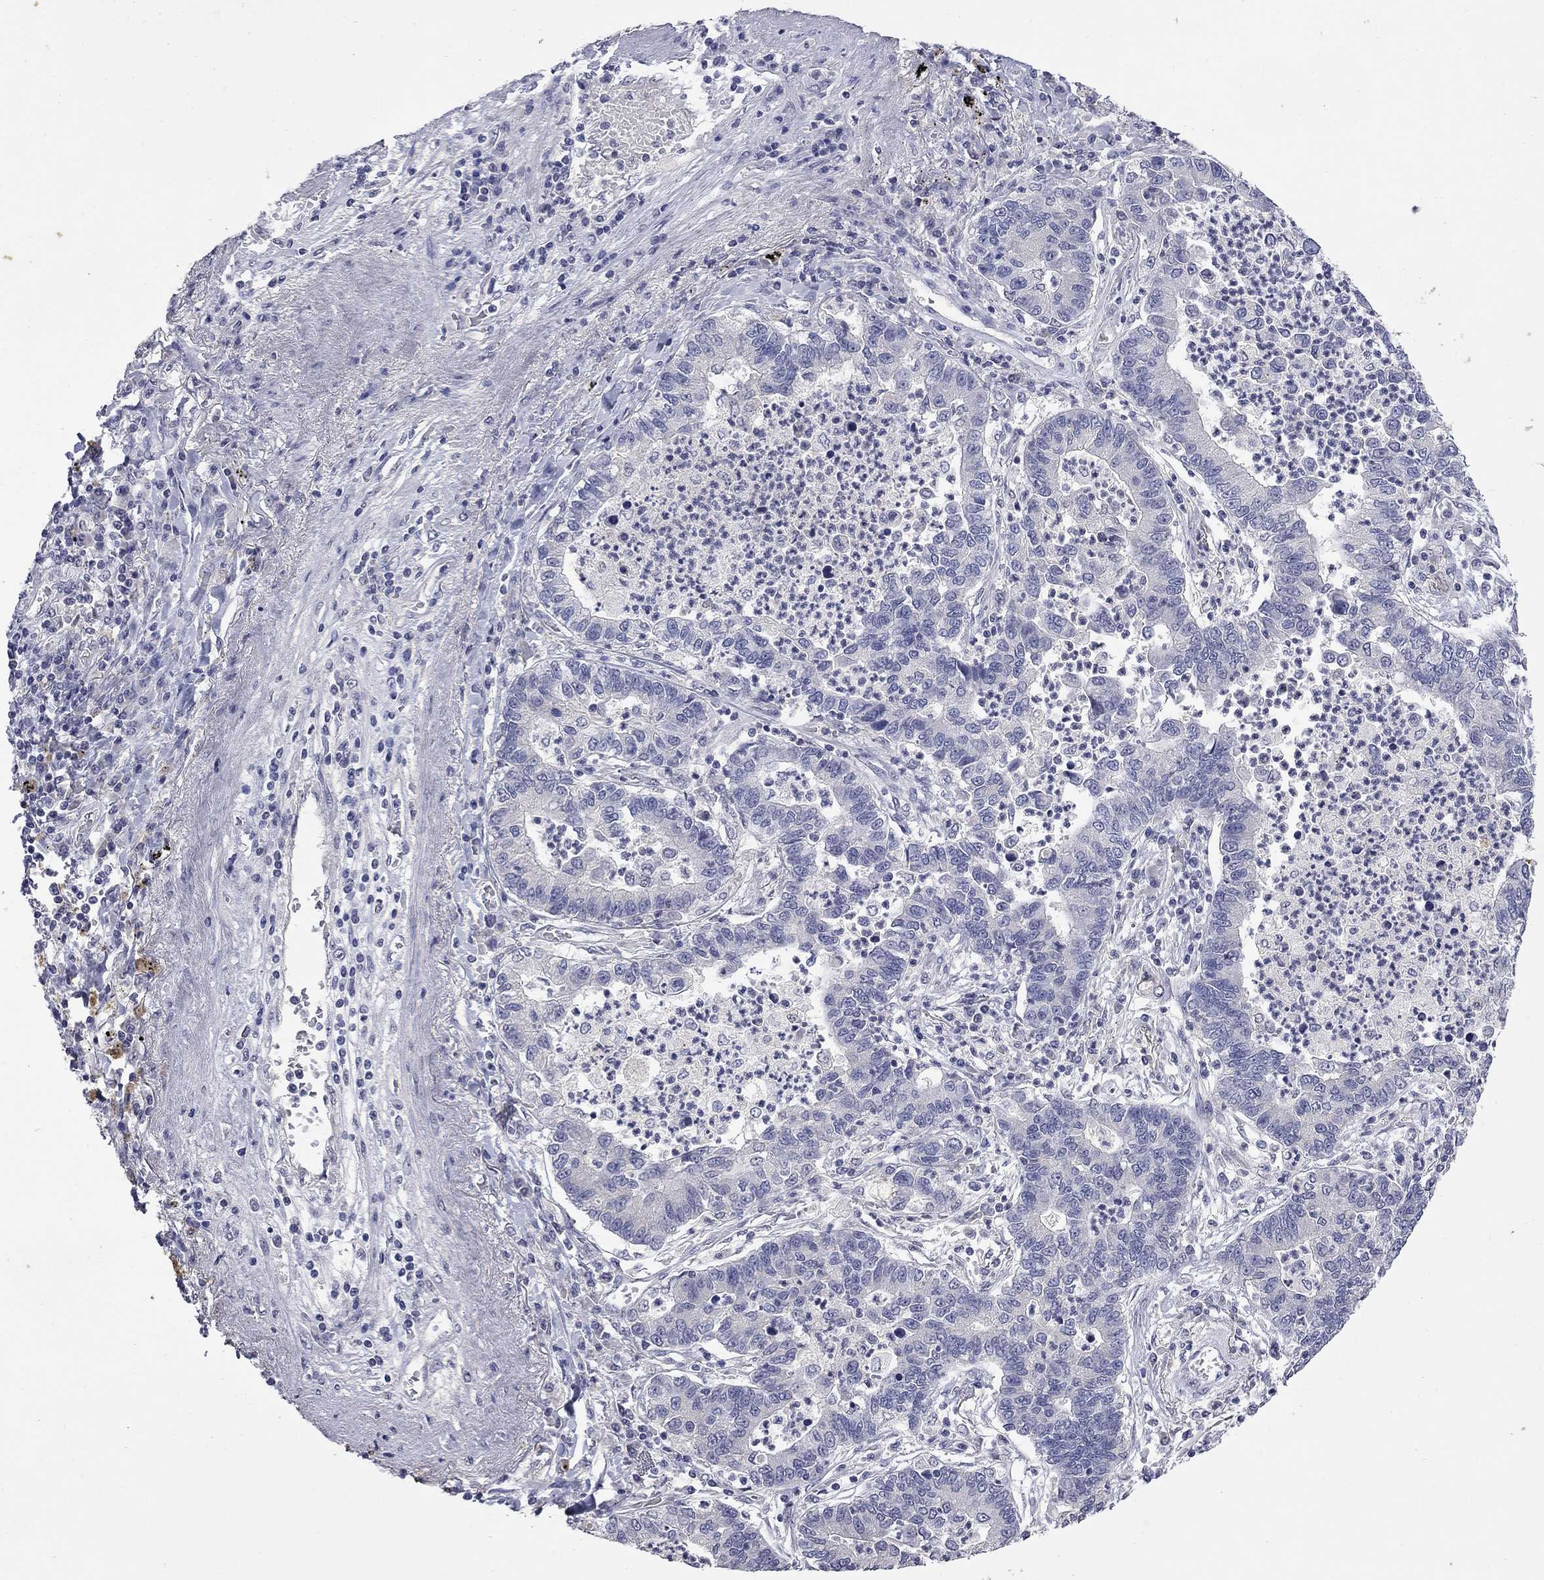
{"staining": {"intensity": "negative", "quantity": "none", "location": "none"}, "tissue": "lung cancer", "cell_type": "Tumor cells", "image_type": "cancer", "snomed": [{"axis": "morphology", "description": "Adenocarcinoma, NOS"}, {"axis": "topography", "description": "Lung"}], "caption": "Immunohistochemistry of human lung adenocarcinoma displays no staining in tumor cells. The staining is performed using DAB brown chromogen with nuclei counter-stained in using hematoxylin.", "gene": "SLC51A", "patient": {"sex": "female", "age": 57}}